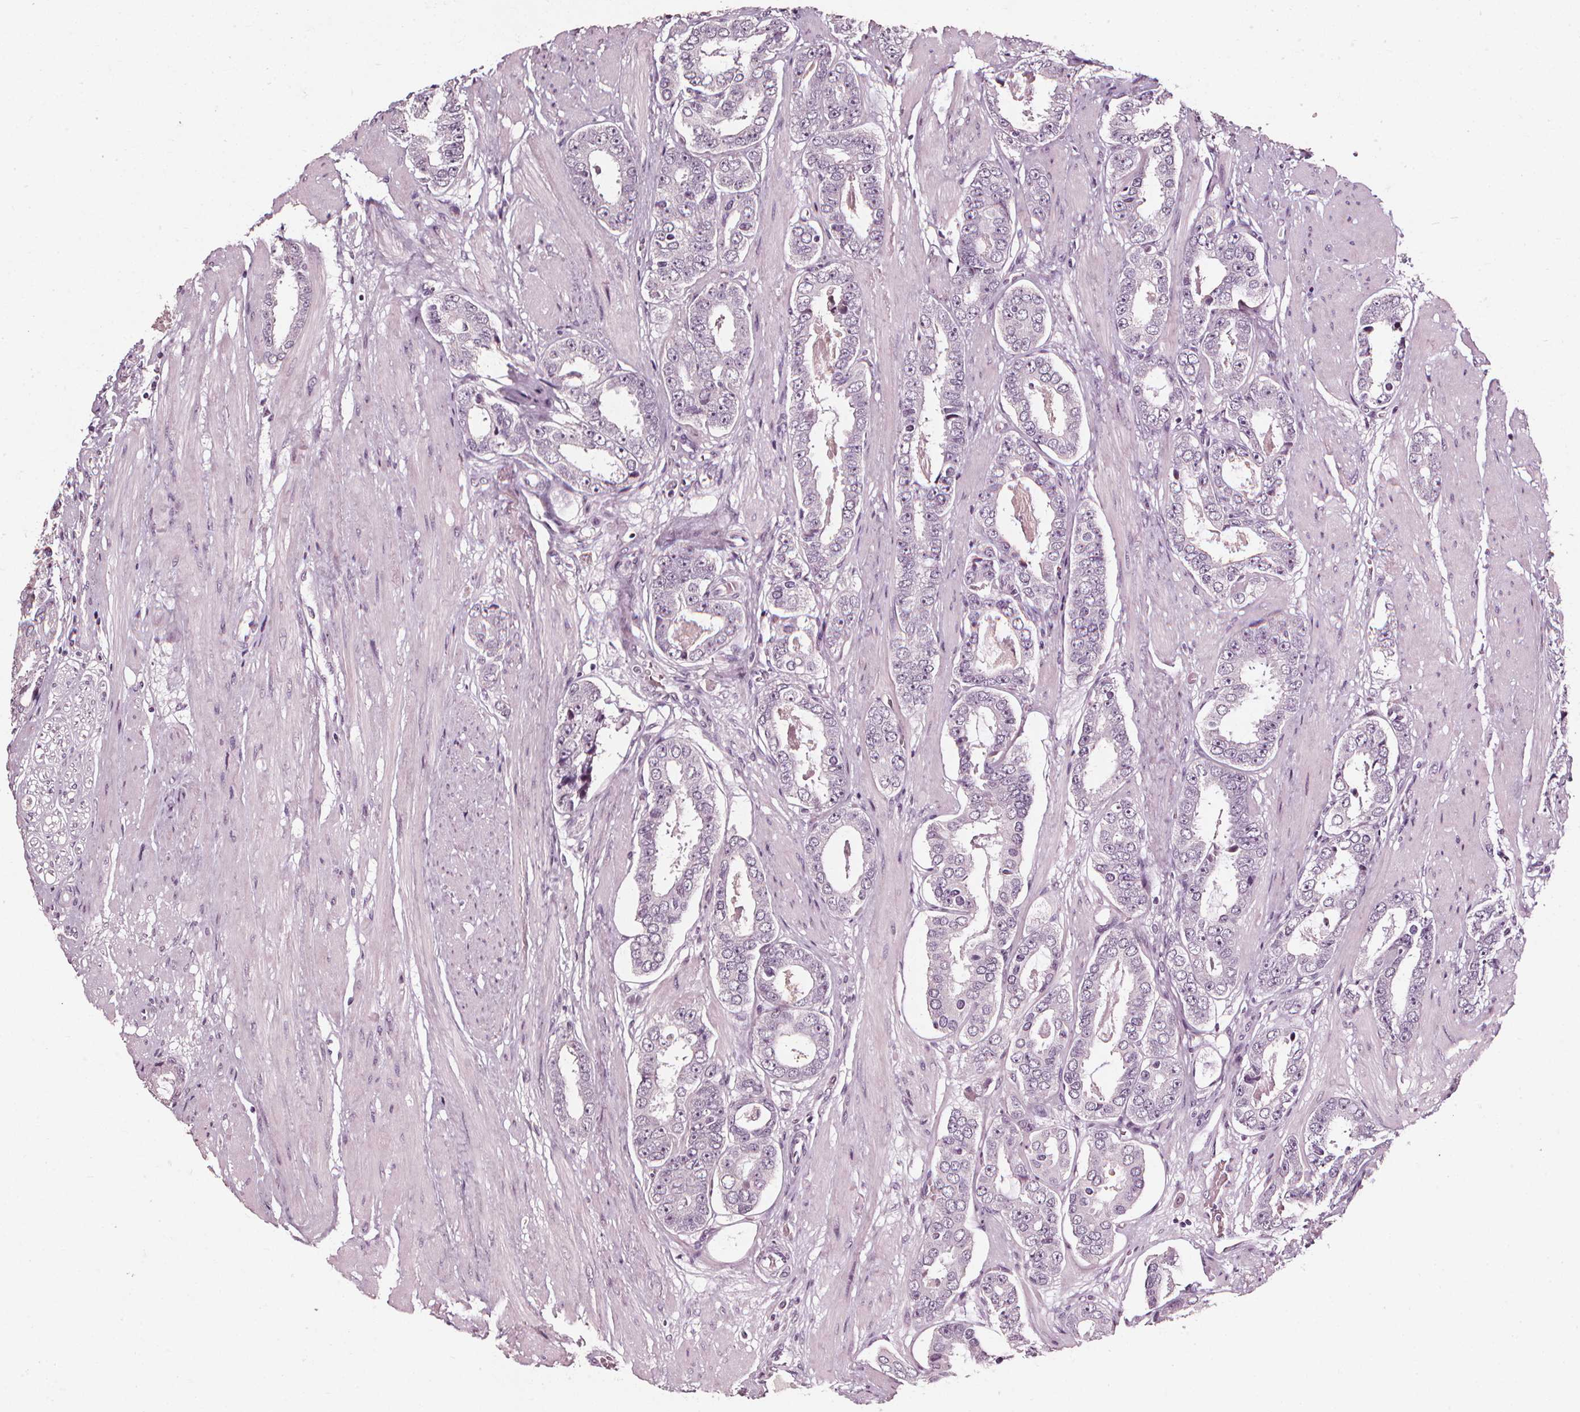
{"staining": {"intensity": "negative", "quantity": "none", "location": "none"}, "tissue": "prostate cancer", "cell_type": "Tumor cells", "image_type": "cancer", "snomed": [{"axis": "morphology", "description": "Adenocarcinoma, High grade"}, {"axis": "topography", "description": "Prostate"}], "caption": "DAB (3,3'-diaminobenzidine) immunohistochemical staining of prostate adenocarcinoma (high-grade) exhibits no significant positivity in tumor cells. (DAB immunohistochemistry, high magnification).", "gene": "DEFA5", "patient": {"sex": "male", "age": 63}}